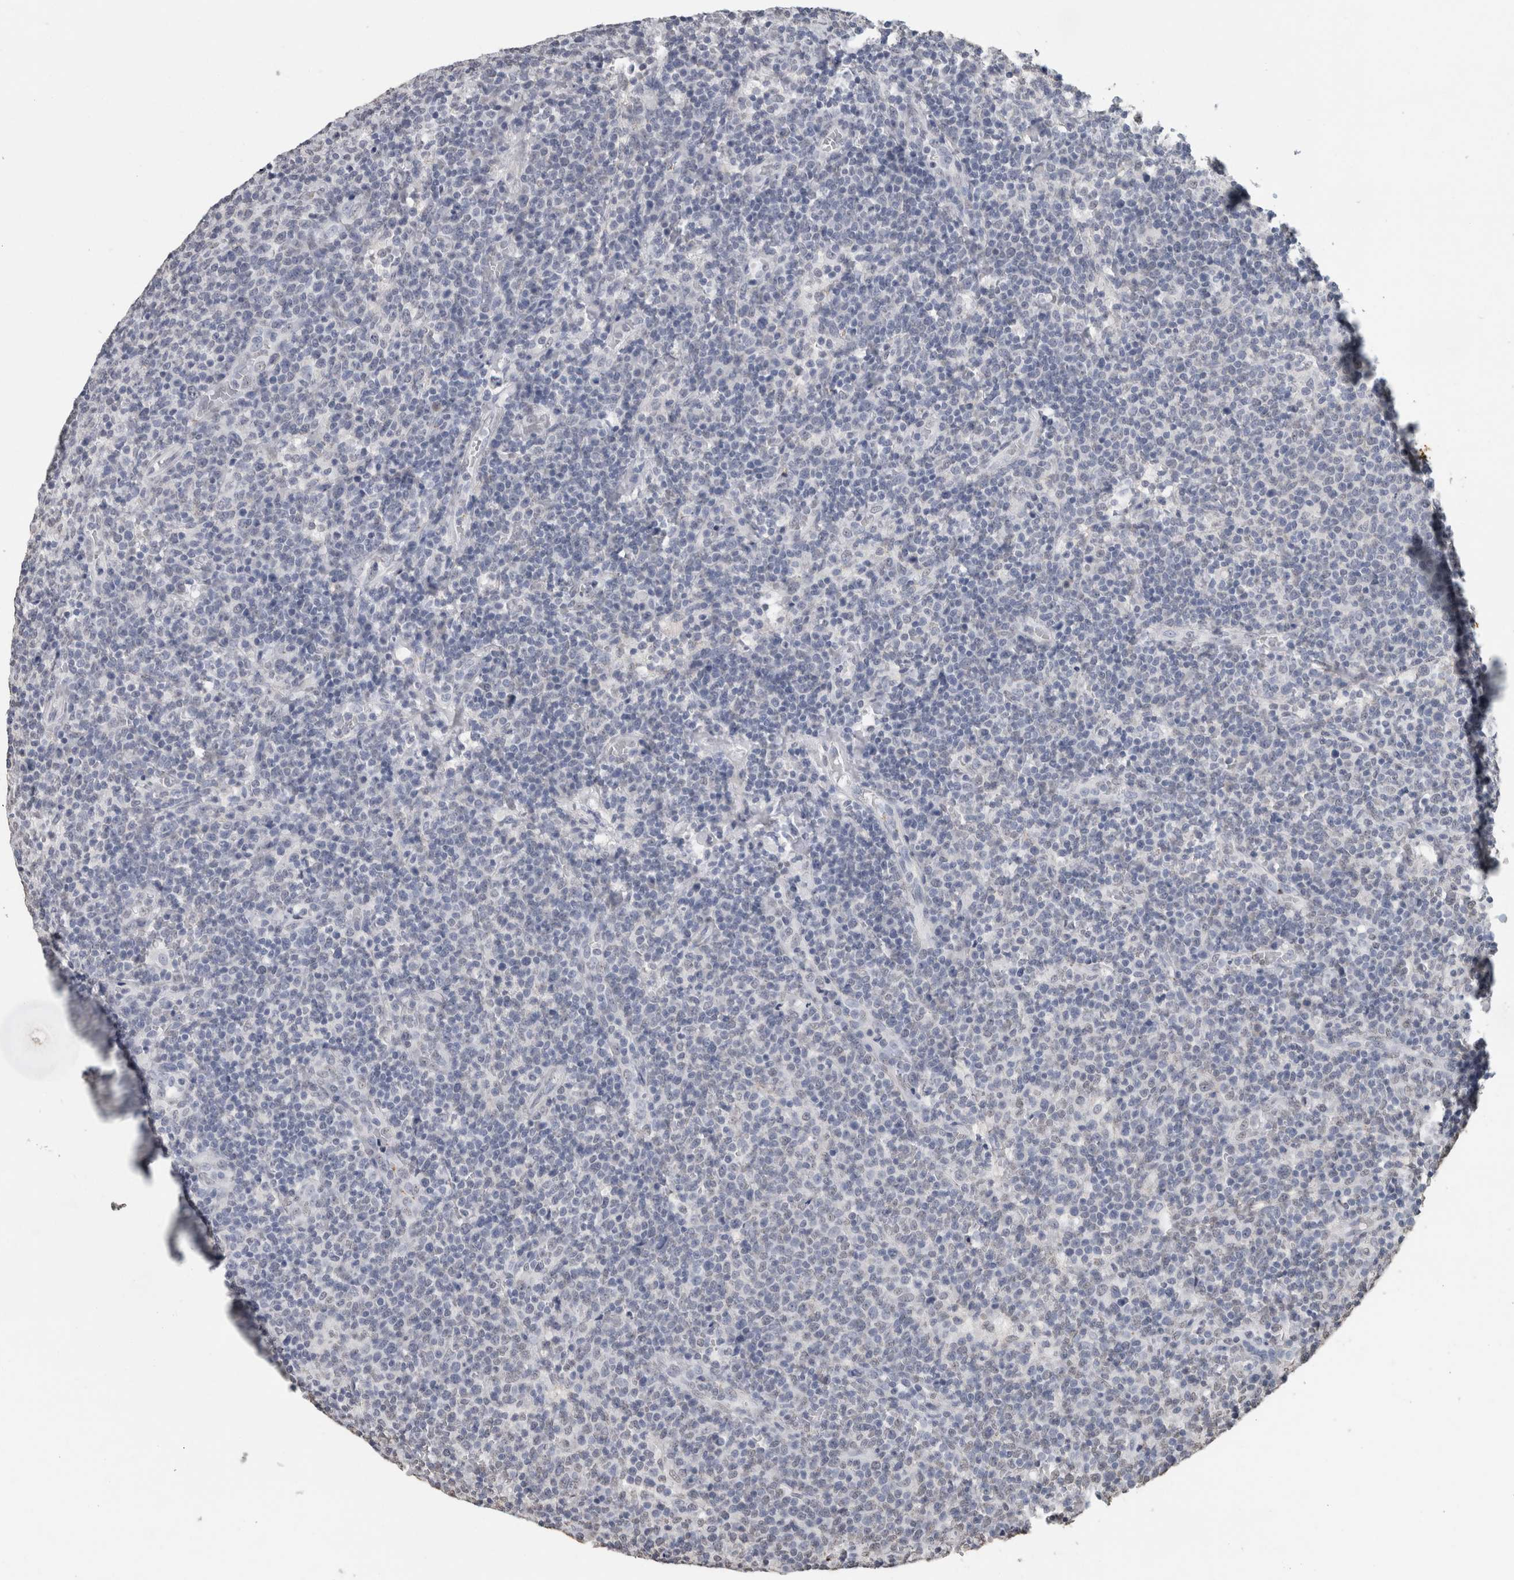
{"staining": {"intensity": "negative", "quantity": "none", "location": "none"}, "tissue": "lymphoma", "cell_type": "Tumor cells", "image_type": "cancer", "snomed": [{"axis": "morphology", "description": "Malignant lymphoma, non-Hodgkin's type, High grade"}, {"axis": "topography", "description": "Lymph node"}], "caption": "Histopathology image shows no protein expression in tumor cells of malignant lymphoma, non-Hodgkin's type (high-grade) tissue.", "gene": "LTBP1", "patient": {"sex": "male", "age": 61}}